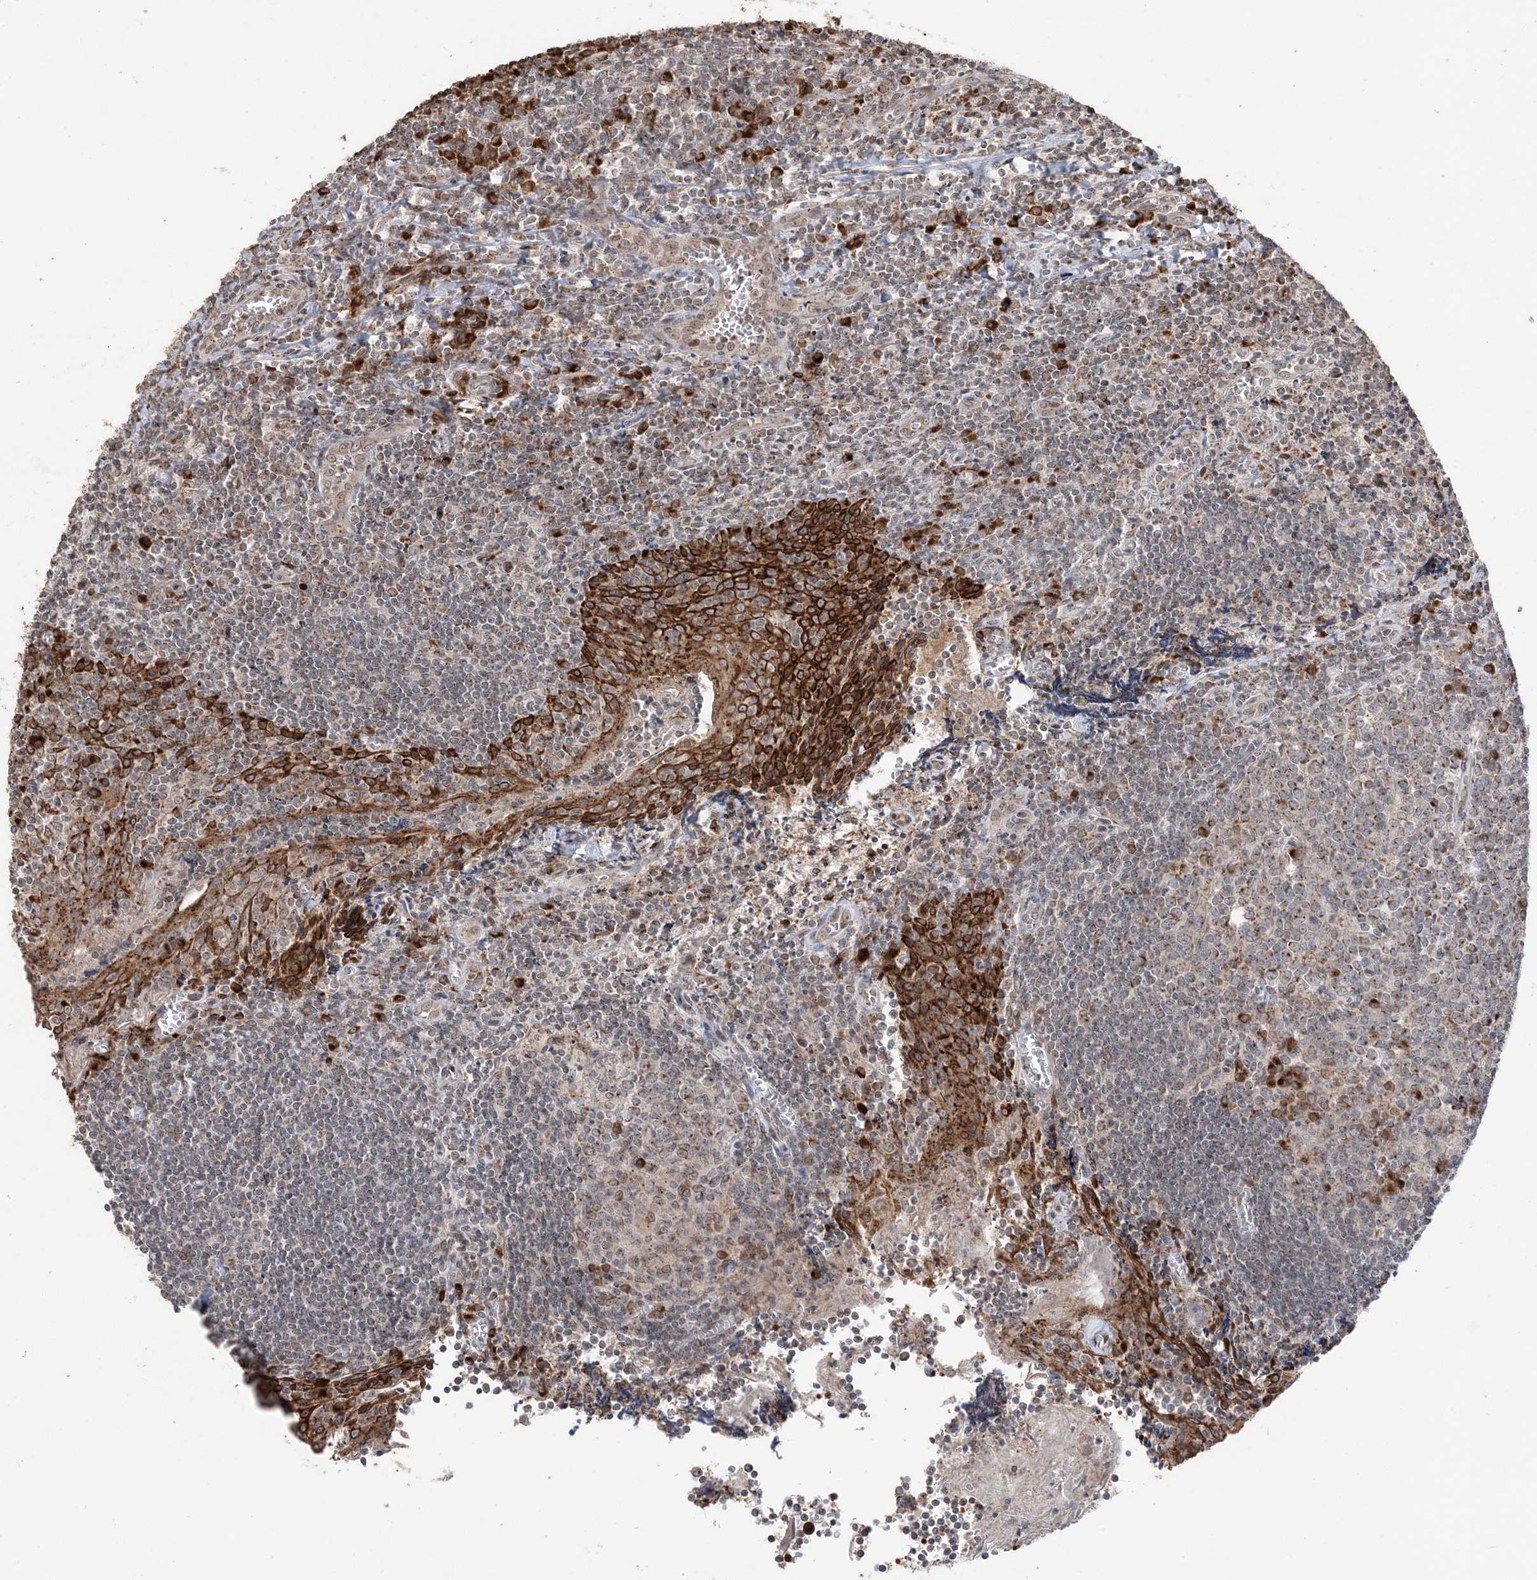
{"staining": {"intensity": "moderate", "quantity": "25%-75%", "location": "cytoplasmic/membranous"}, "tissue": "tonsil", "cell_type": "Germinal center cells", "image_type": "normal", "snomed": [{"axis": "morphology", "description": "Normal tissue, NOS"}, {"axis": "topography", "description": "Tonsil"}], "caption": "Protein staining demonstrates moderate cytoplasmic/membranous positivity in about 25%-75% of germinal center cells in unremarkable tonsil. (DAB (3,3'-diaminobenzidine) IHC with brightfield microscopy, high magnification).", "gene": "RER1", "patient": {"sex": "male", "age": 27}}